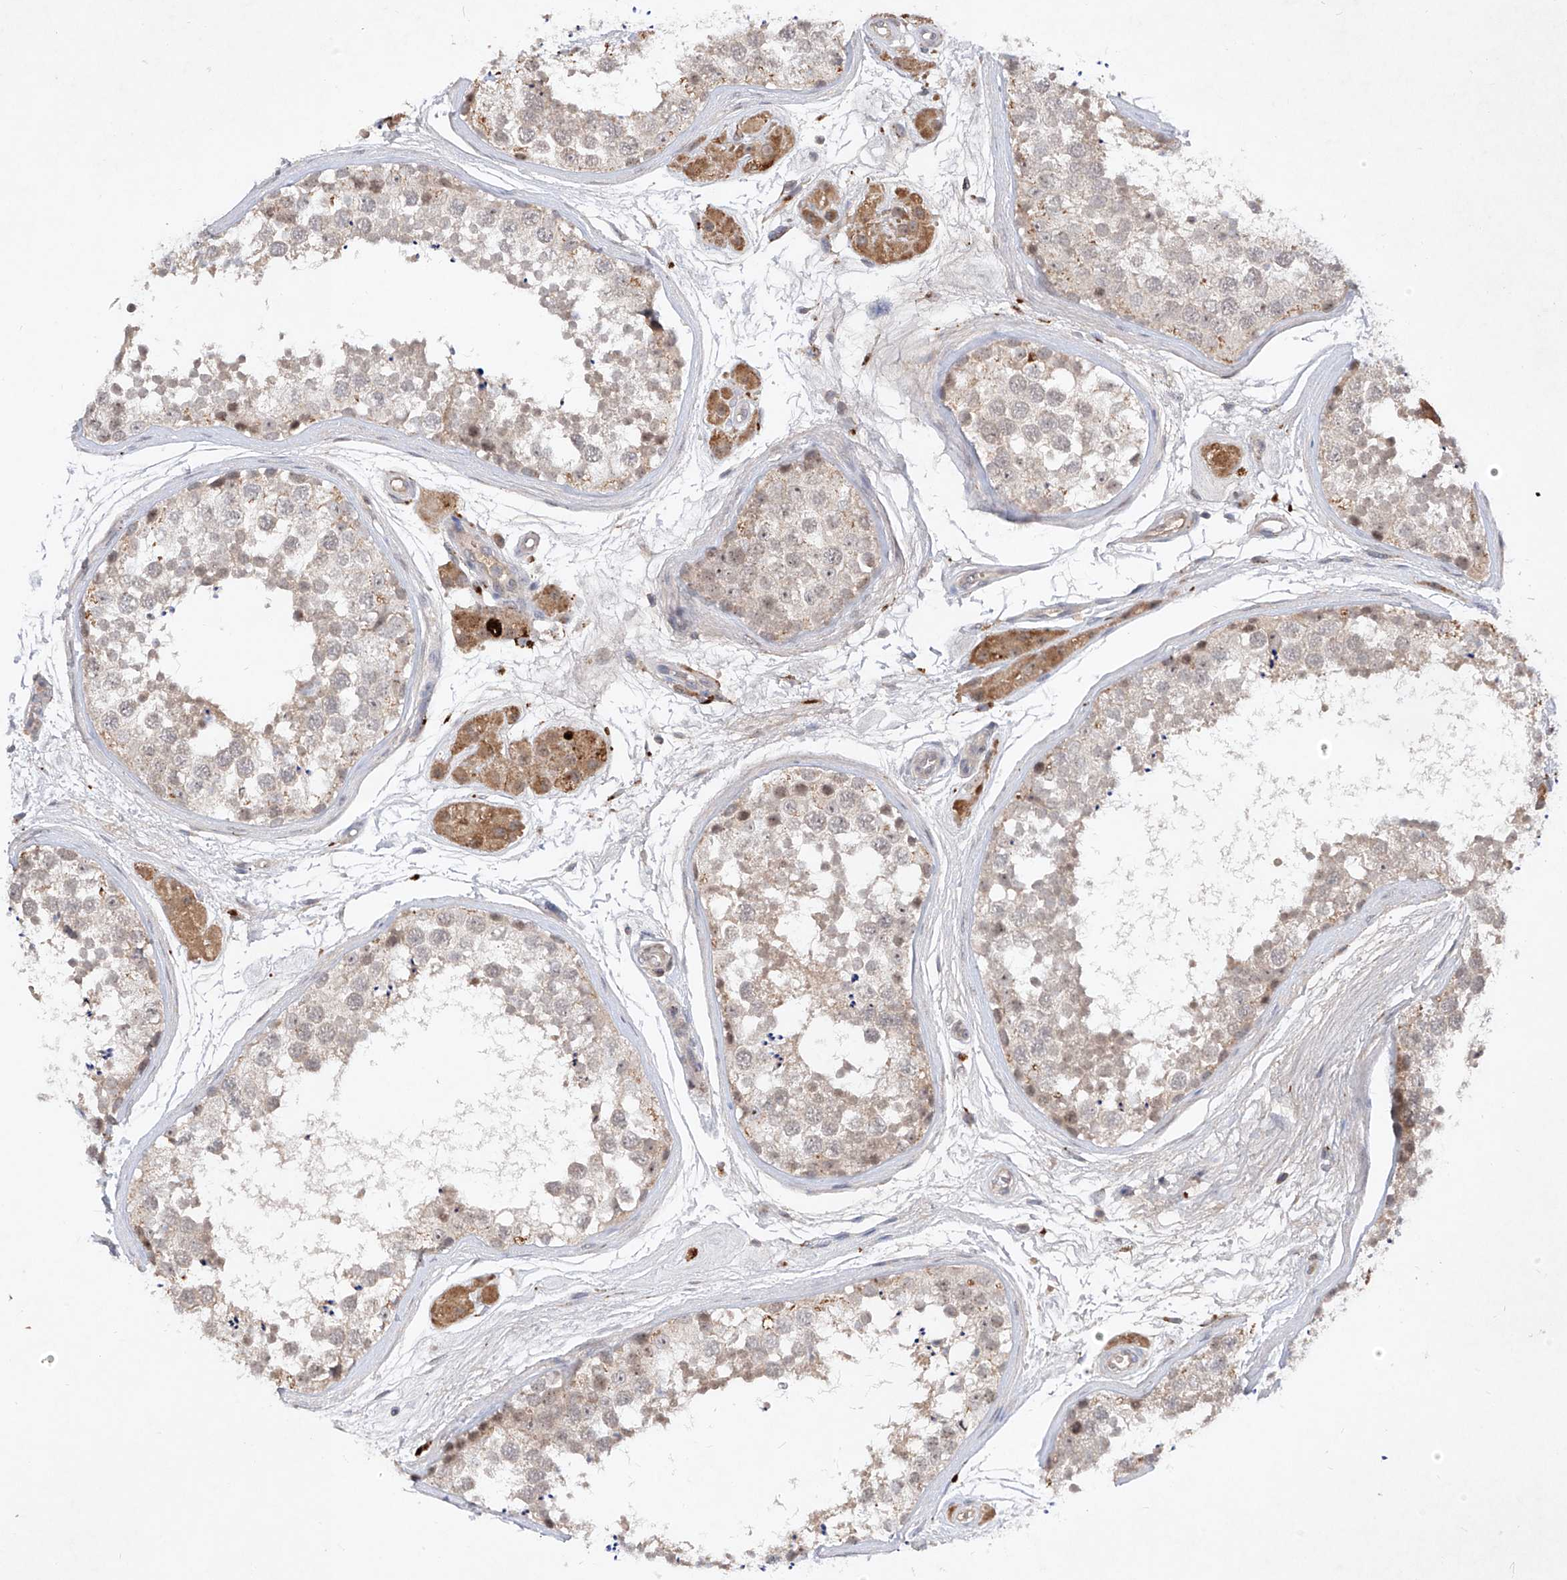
{"staining": {"intensity": "weak", "quantity": "25%-75%", "location": "cytoplasmic/membranous"}, "tissue": "testis", "cell_type": "Cells in seminiferous ducts", "image_type": "normal", "snomed": [{"axis": "morphology", "description": "Normal tissue, NOS"}, {"axis": "topography", "description": "Testis"}], "caption": "About 25%-75% of cells in seminiferous ducts in unremarkable human testis show weak cytoplasmic/membranous protein expression as visualized by brown immunohistochemical staining.", "gene": "FAM135A", "patient": {"sex": "male", "age": 56}}